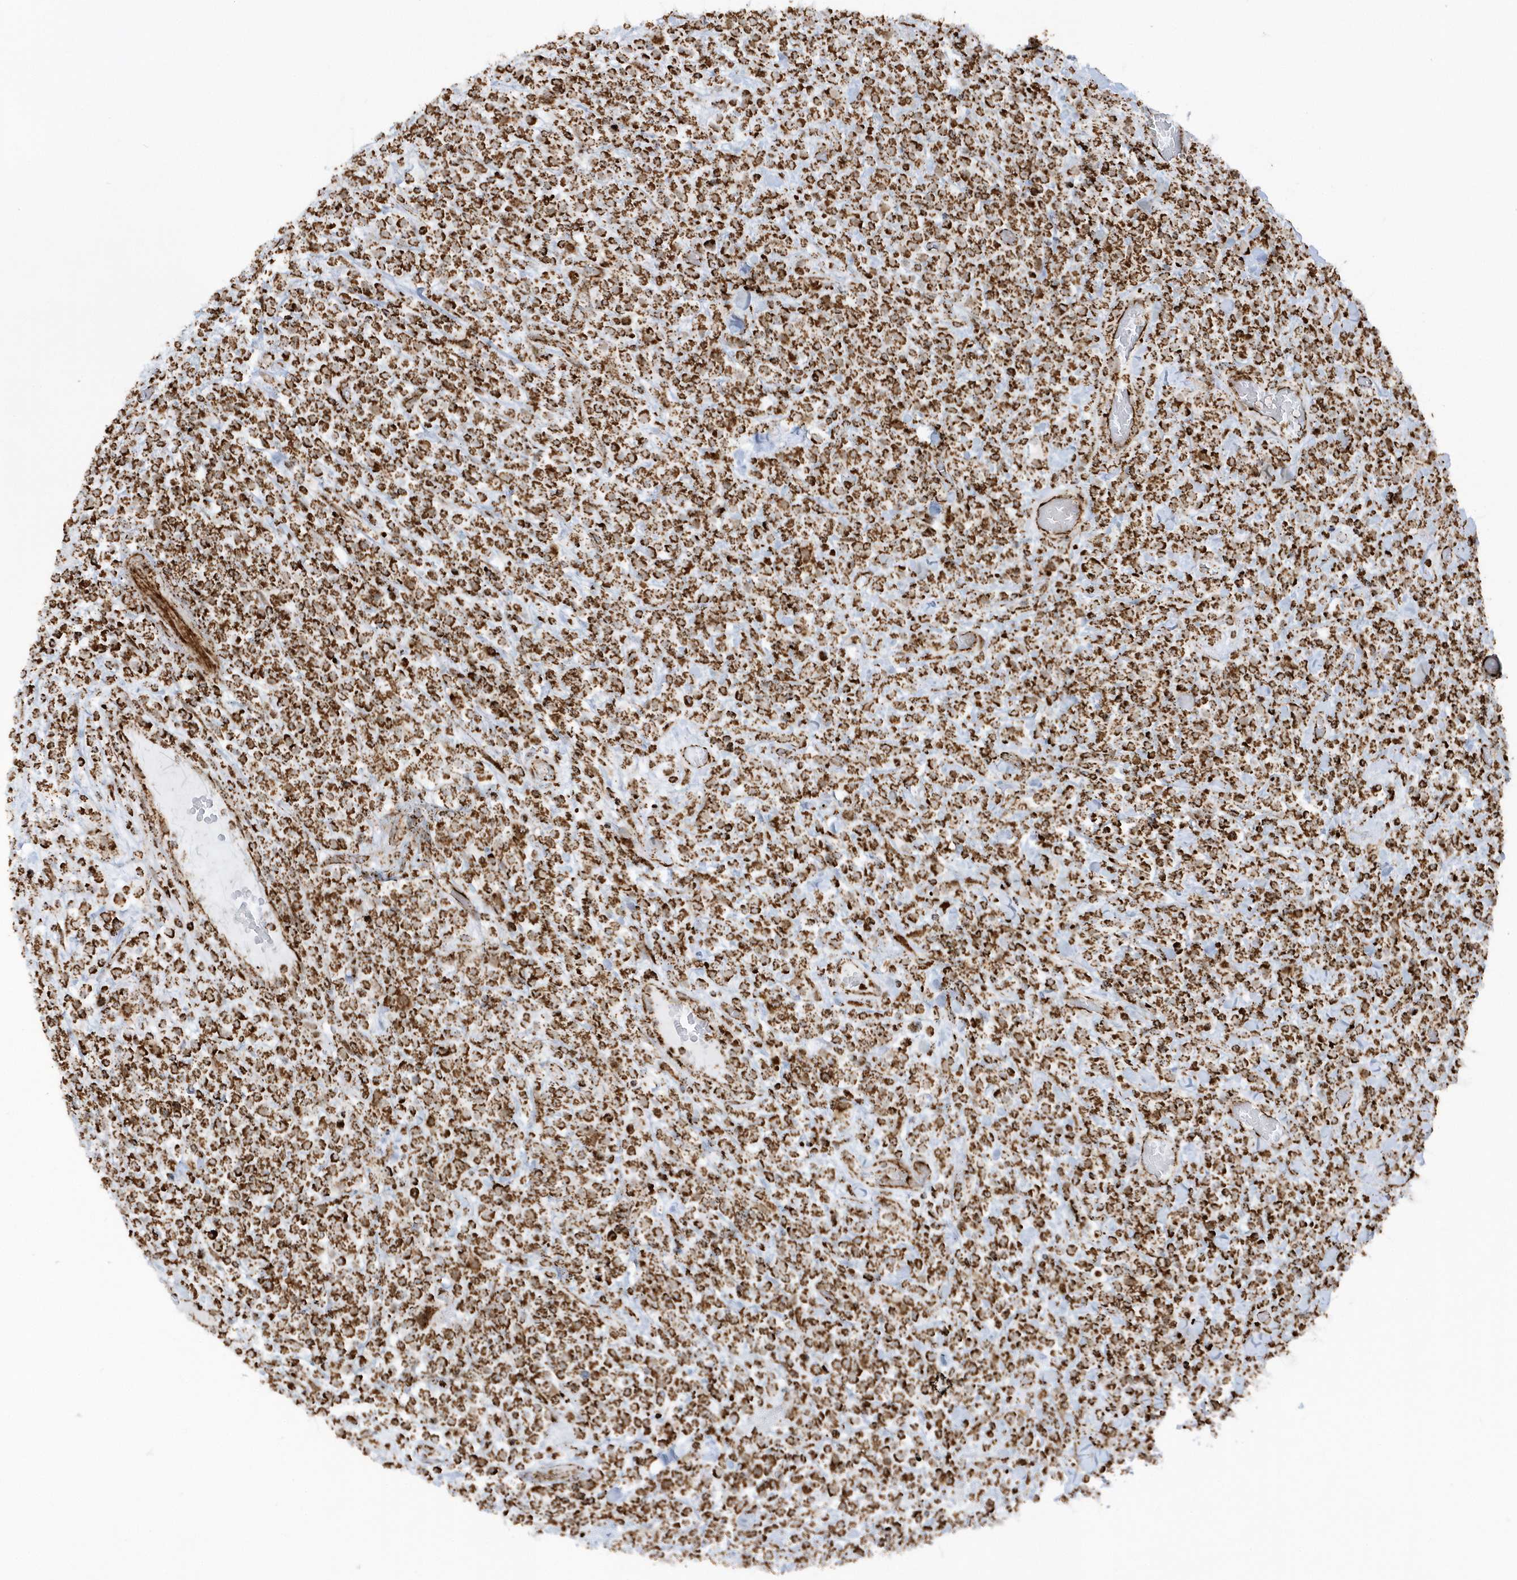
{"staining": {"intensity": "strong", "quantity": ">75%", "location": "cytoplasmic/membranous"}, "tissue": "lymphoma", "cell_type": "Tumor cells", "image_type": "cancer", "snomed": [{"axis": "morphology", "description": "Malignant lymphoma, non-Hodgkin's type, High grade"}, {"axis": "topography", "description": "Colon"}], "caption": "A high-resolution histopathology image shows IHC staining of malignant lymphoma, non-Hodgkin's type (high-grade), which reveals strong cytoplasmic/membranous expression in approximately >75% of tumor cells. The staining was performed using DAB (3,3'-diaminobenzidine) to visualize the protein expression in brown, while the nuclei were stained in blue with hematoxylin (Magnification: 20x).", "gene": "CRY2", "patient": {"sex": "female", "age": 53}}